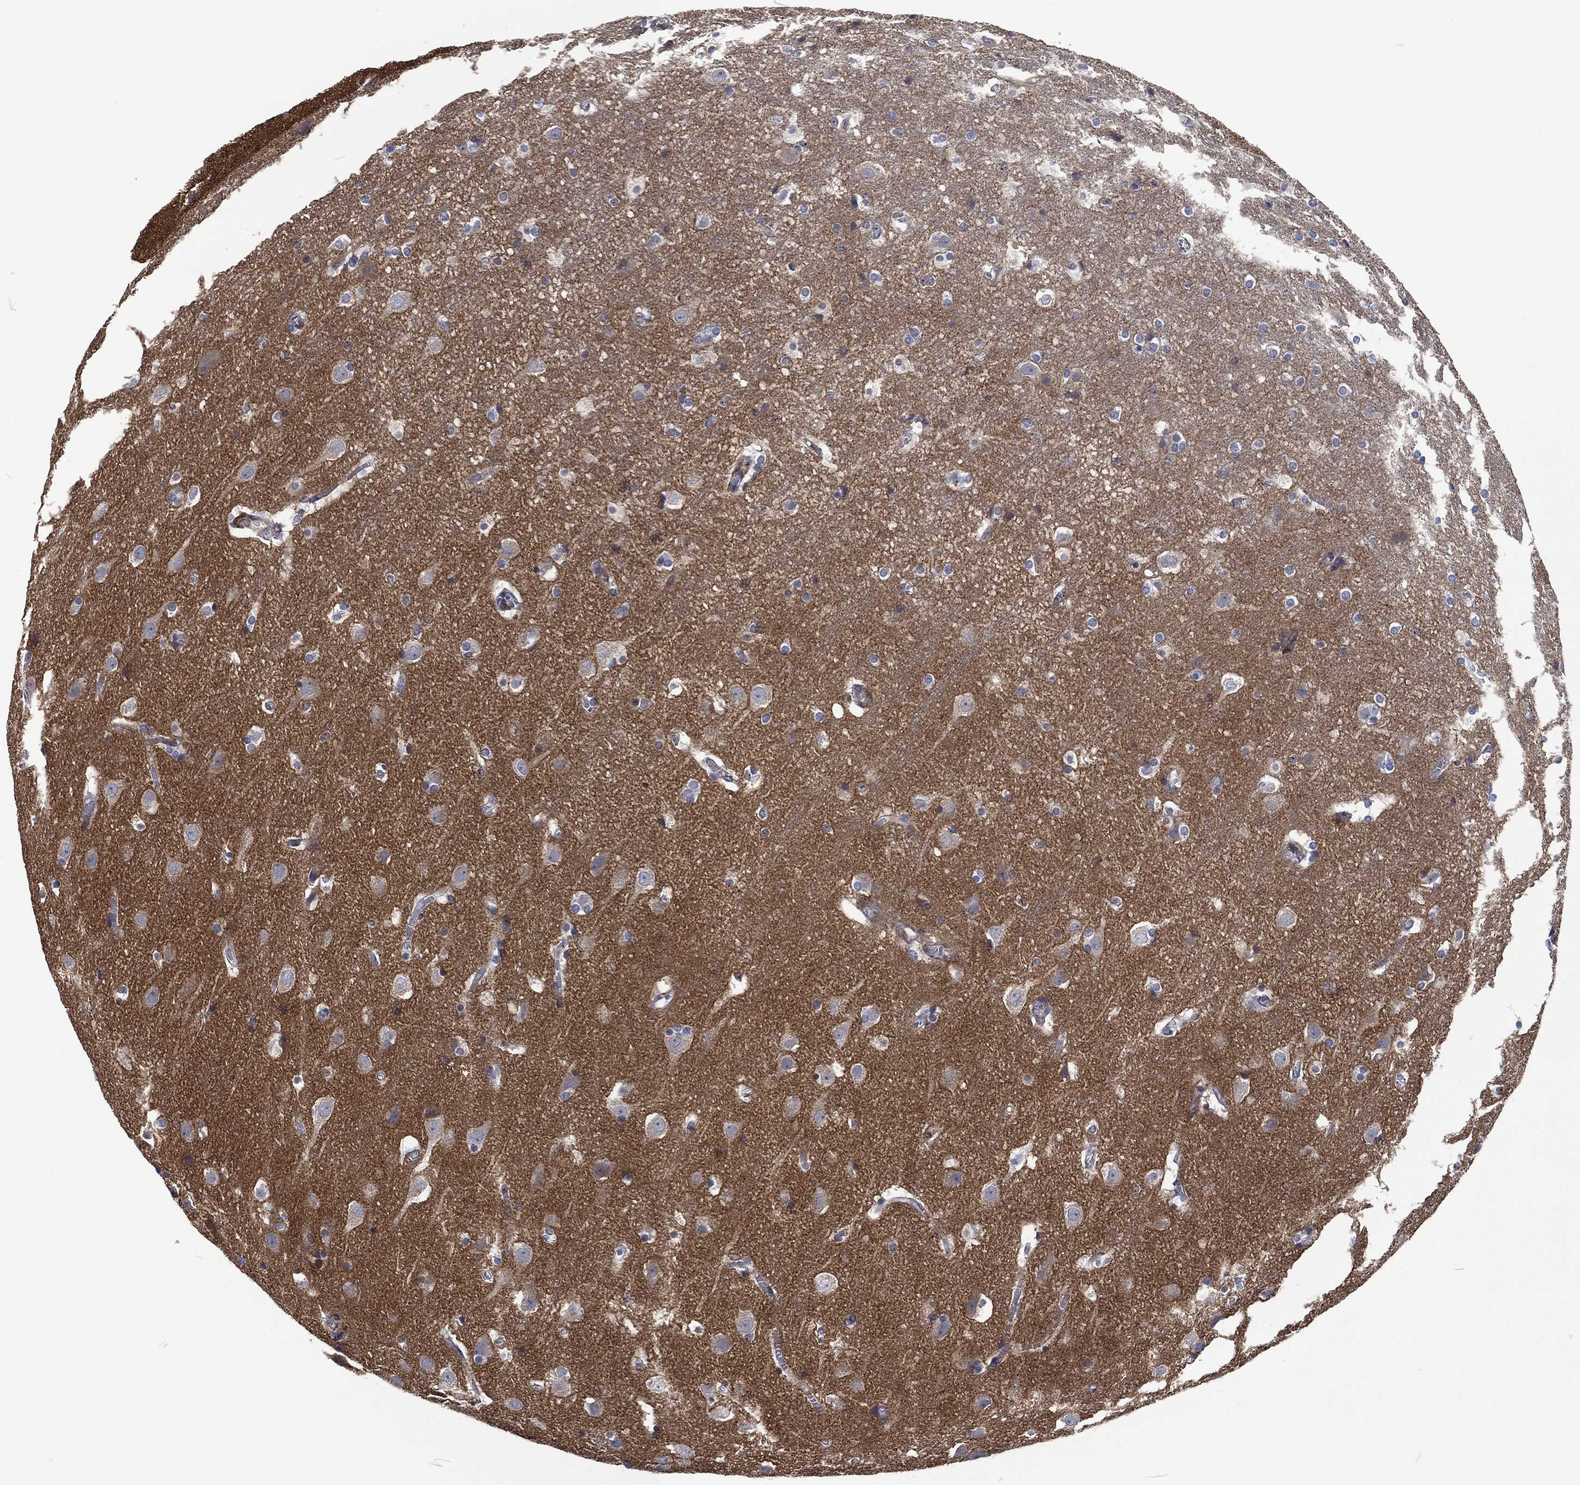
{"staining": {"intensity": "negative", "quantity": "none", "location": "none"}, "tissue": "cerebral cortex", "cell_type": "Endothelial cells", "image_type": "normal", "snomed": [{"axis": "morphology", "description": "Normal tissue, NOS"}, {"axis": "topography", "description": "Cerebral cortex"}], "caption": "This histopathology image is of normal cerebral cortex stained with immunohistochemistry to label a protein in brown with the nuclei are counter-stained blue. There is no positivity in endothelial cells.", "gene": "LGALS9", "patient": {"sex": "male", "age": 59}}